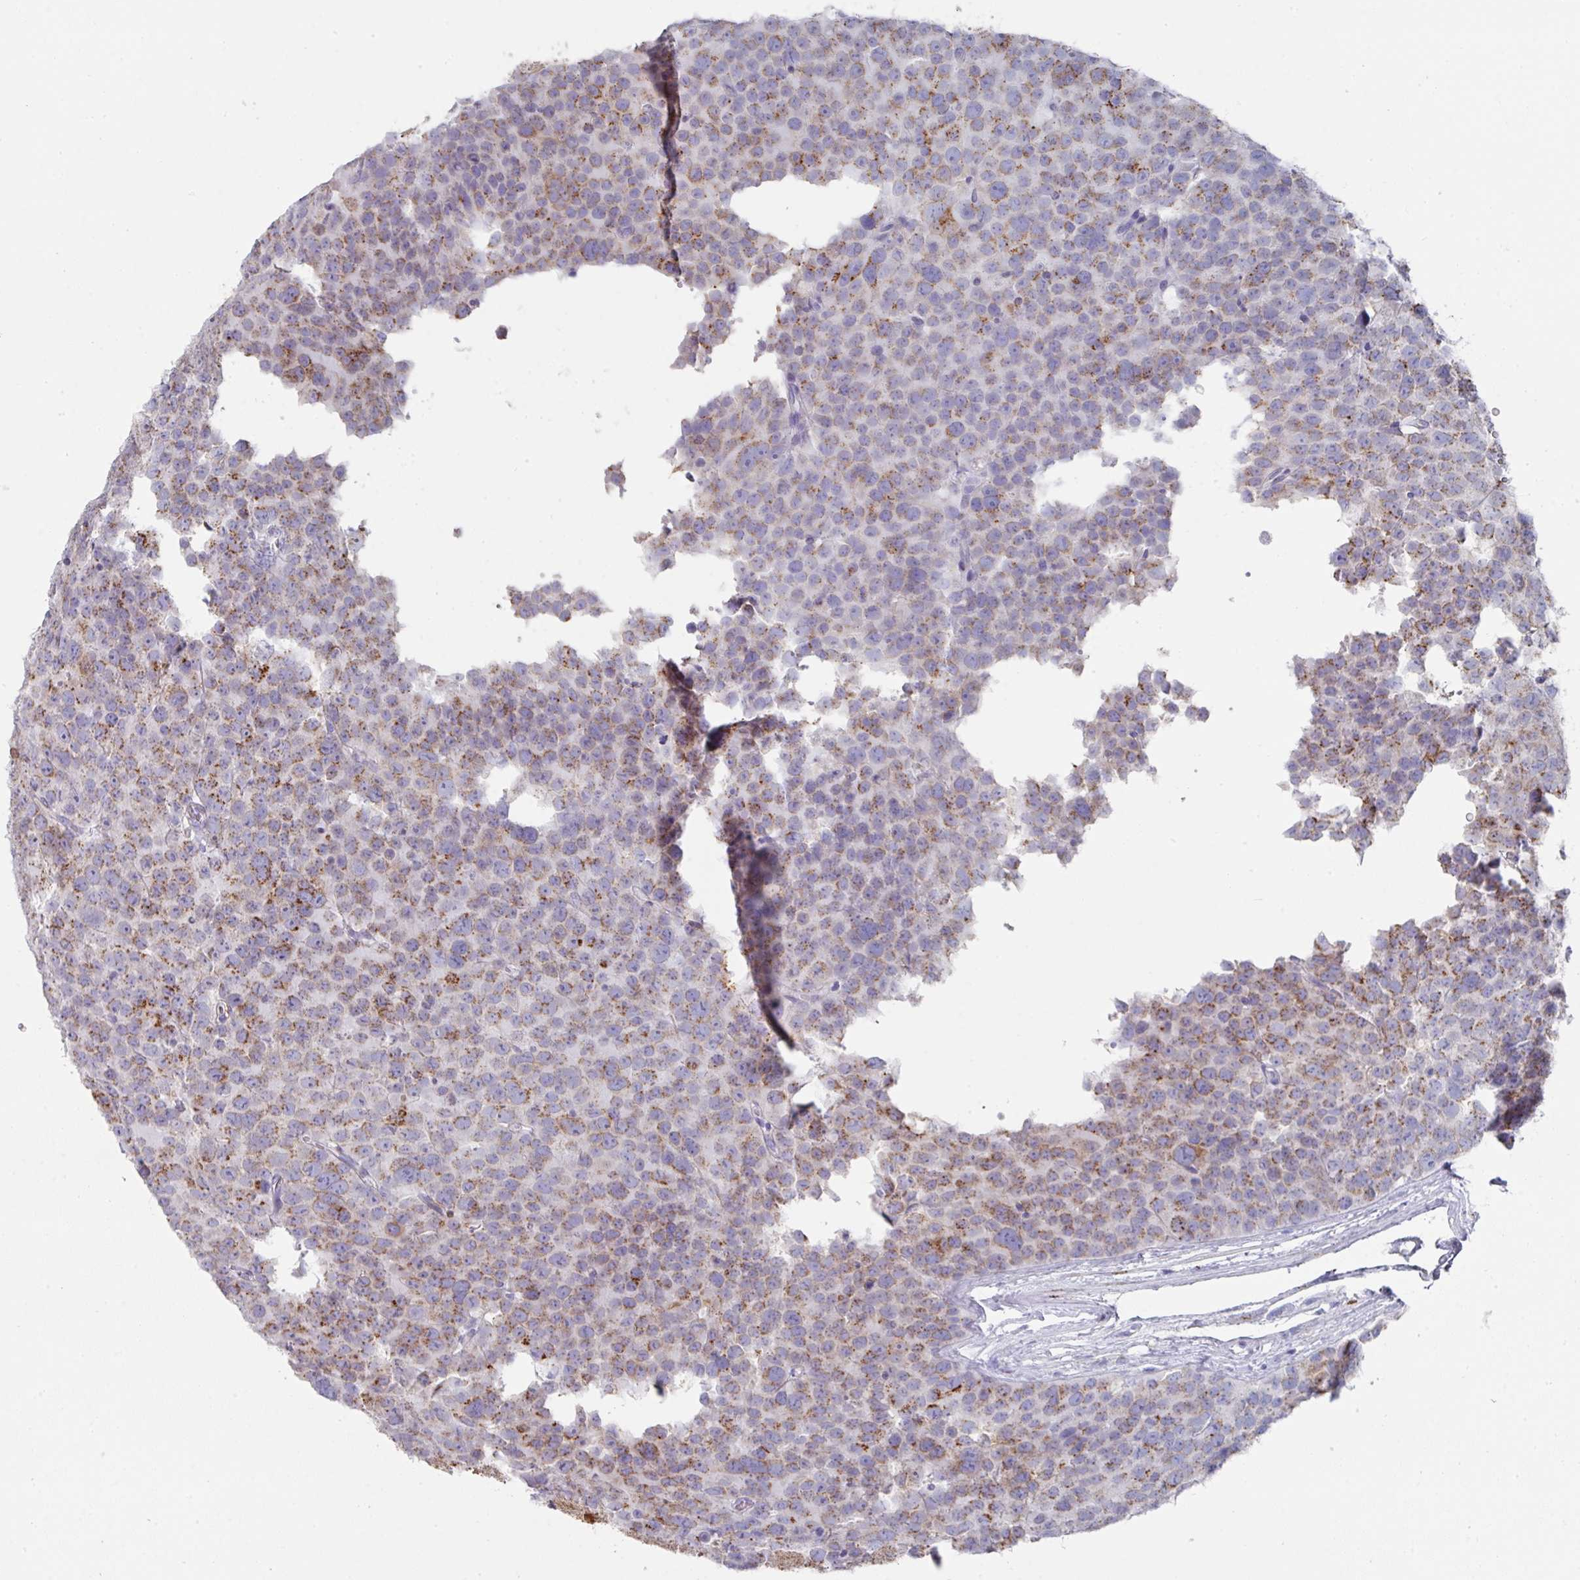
{"staining": {"intensity": "moderate", "quantity": "25%-75%", "location": "cytoplasmic/membranous"}, "tissue": "testis cancer", "cell_type": "Tumor cells", "image_type": "cancer", "snomed": [{"axis": "morphology", "description": "Seminoma, NOS"}, {"axis": "topography", "description": "Testis"}], "caption": "The immunohistochemical stain labels moderate cytoplasmic/membranous staining in tumor cells of testis seminoma tissue.", "gene": "VKORC1L1", "patient": {"sex": "male", "age": 71}}